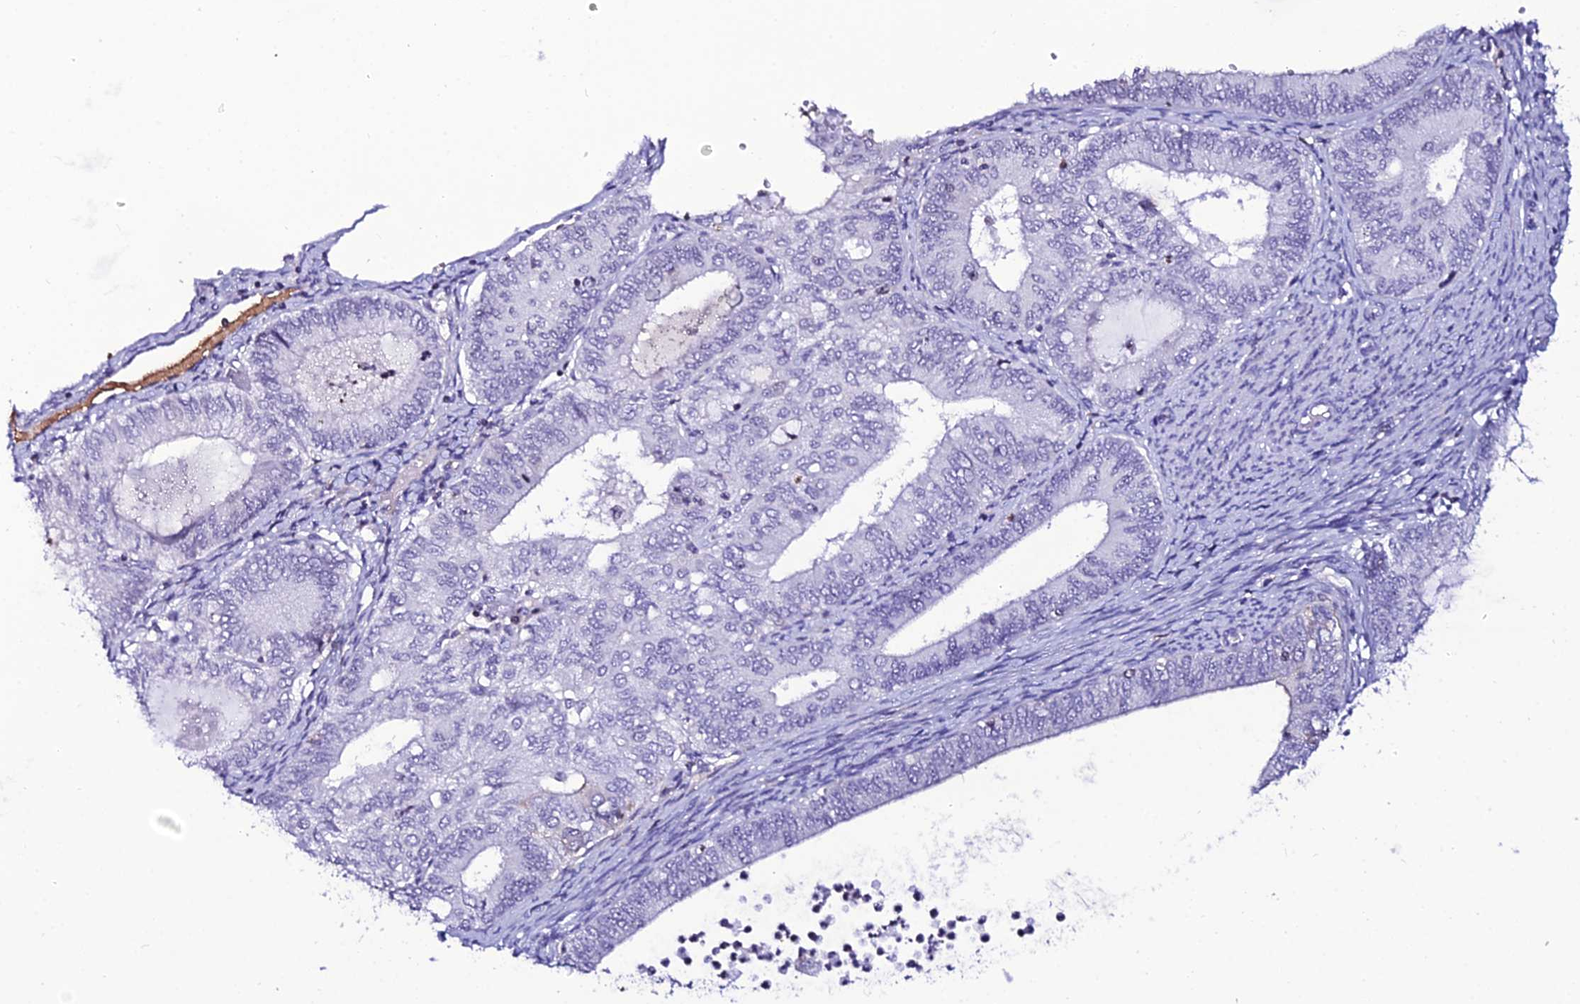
{"staining": {"intensity": "negative", "quantity": "none", "location": "none"}, "tissue": "endometrial cancer", "cell_type": "Tumor cells", "image_type": "cancer", "snomed": [{"axis": "morphology", "description": "Adenocarcinoma, NOS"}, {"axis": "topography", "description": "Endometrium"}], "caption": "This is an immunohistochemistry histopathology image of human adenocarcinoma (endometrial). There is no expression in tumor cells.", "gene": "DEFB132", "patient": {"sex": "female", "age": 68}}